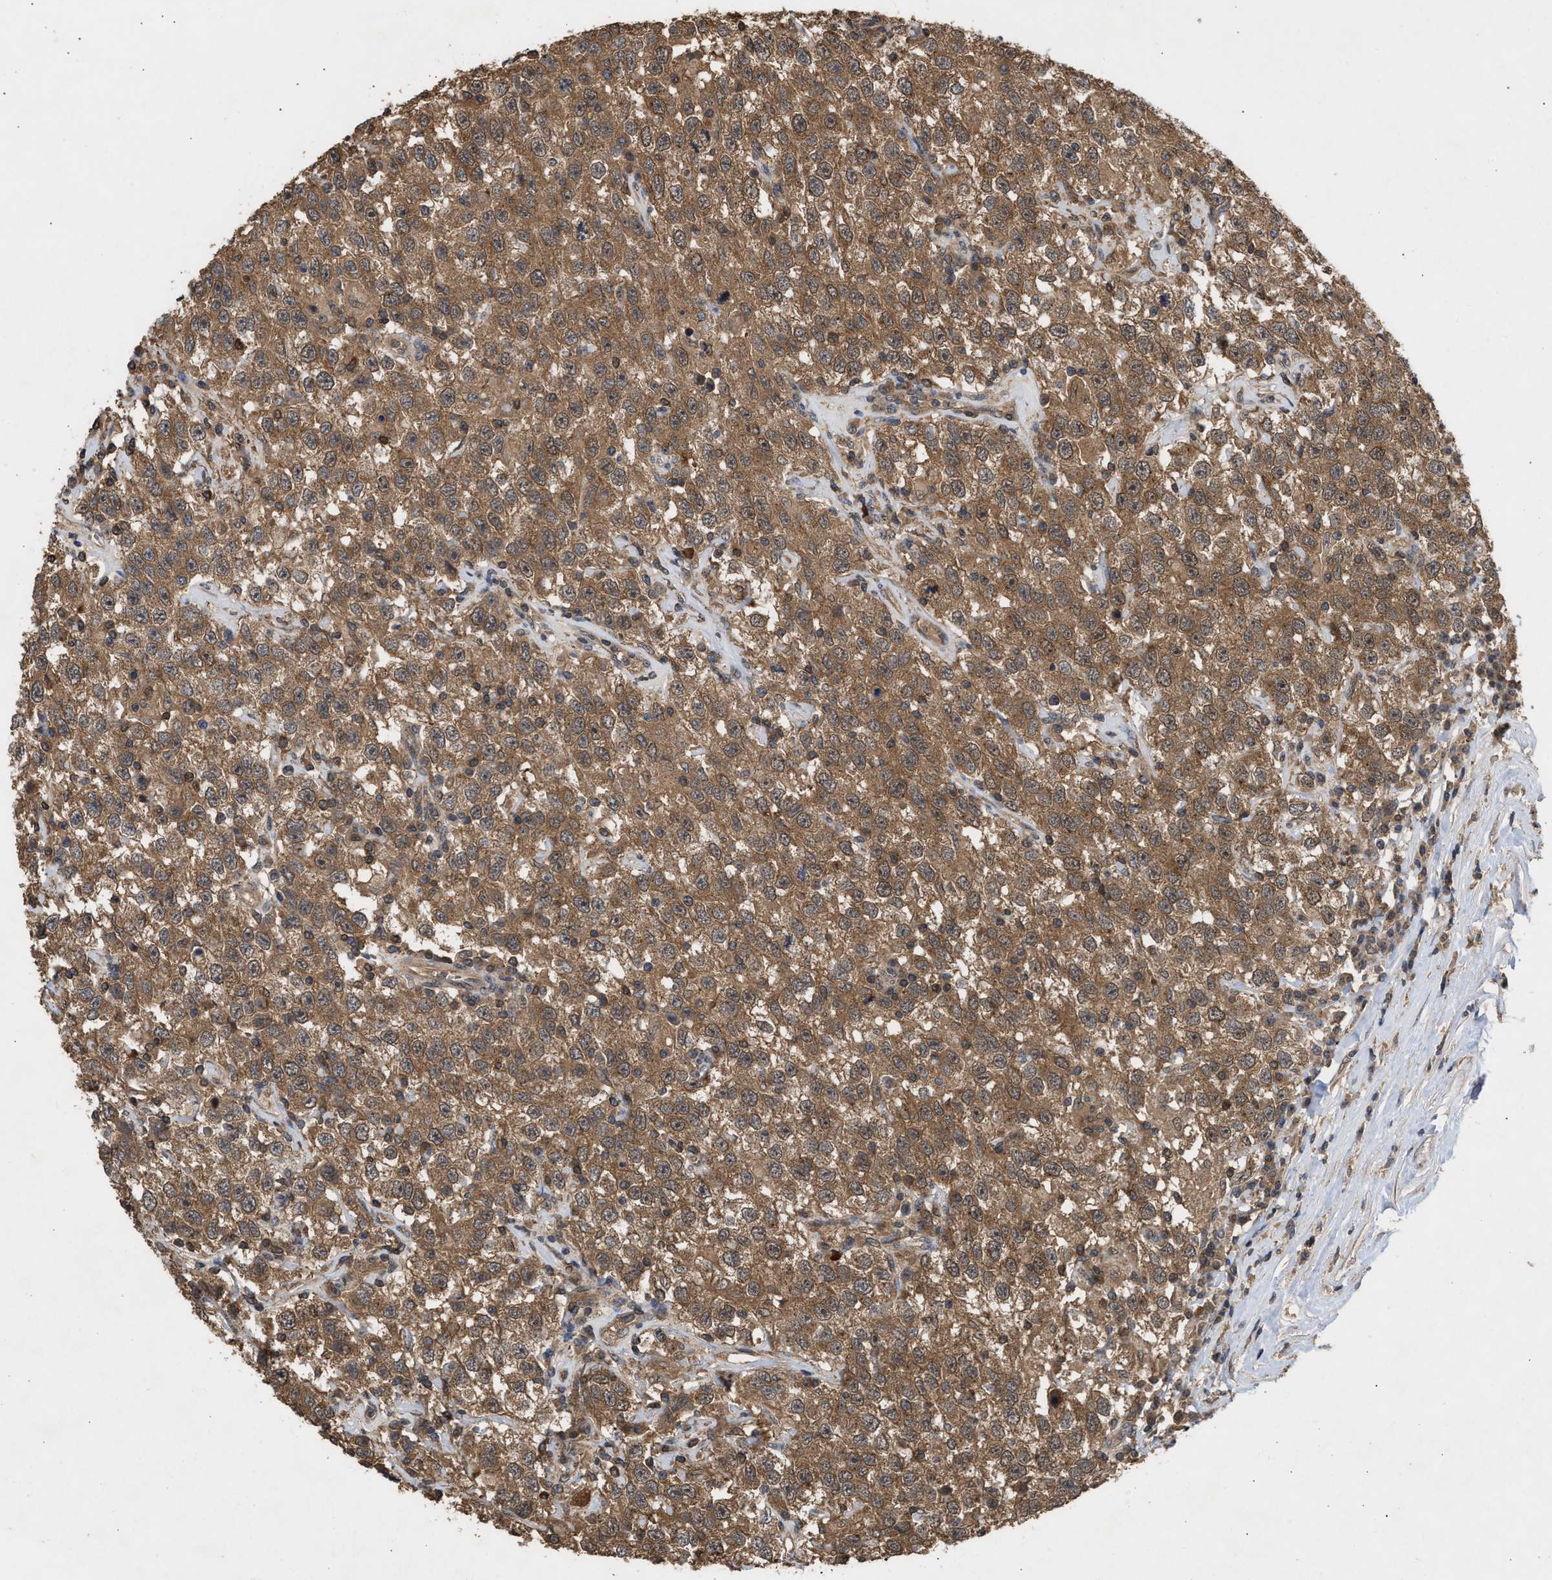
{"staining": {"intensity": "moderate", "quantity": ">75%", "location": "cytoplasmic/membranous"}, "tissue": "testis cancer", "cell_type": "Tumor cells", "image_type": "cancer", "snomed": [{"axis": "morphology", "description": "Seminoma, NOS"}, {"axis": "topography", "description": "Testis"}], "caption": "Human seminoma (testis) stained for a protein (brown) displays moderate cytoplasmic/membranous positive positivity in approximately >75% of tumor cells.", "gene": "FITM1", "patient": {"sex": "male", "age": 41}}